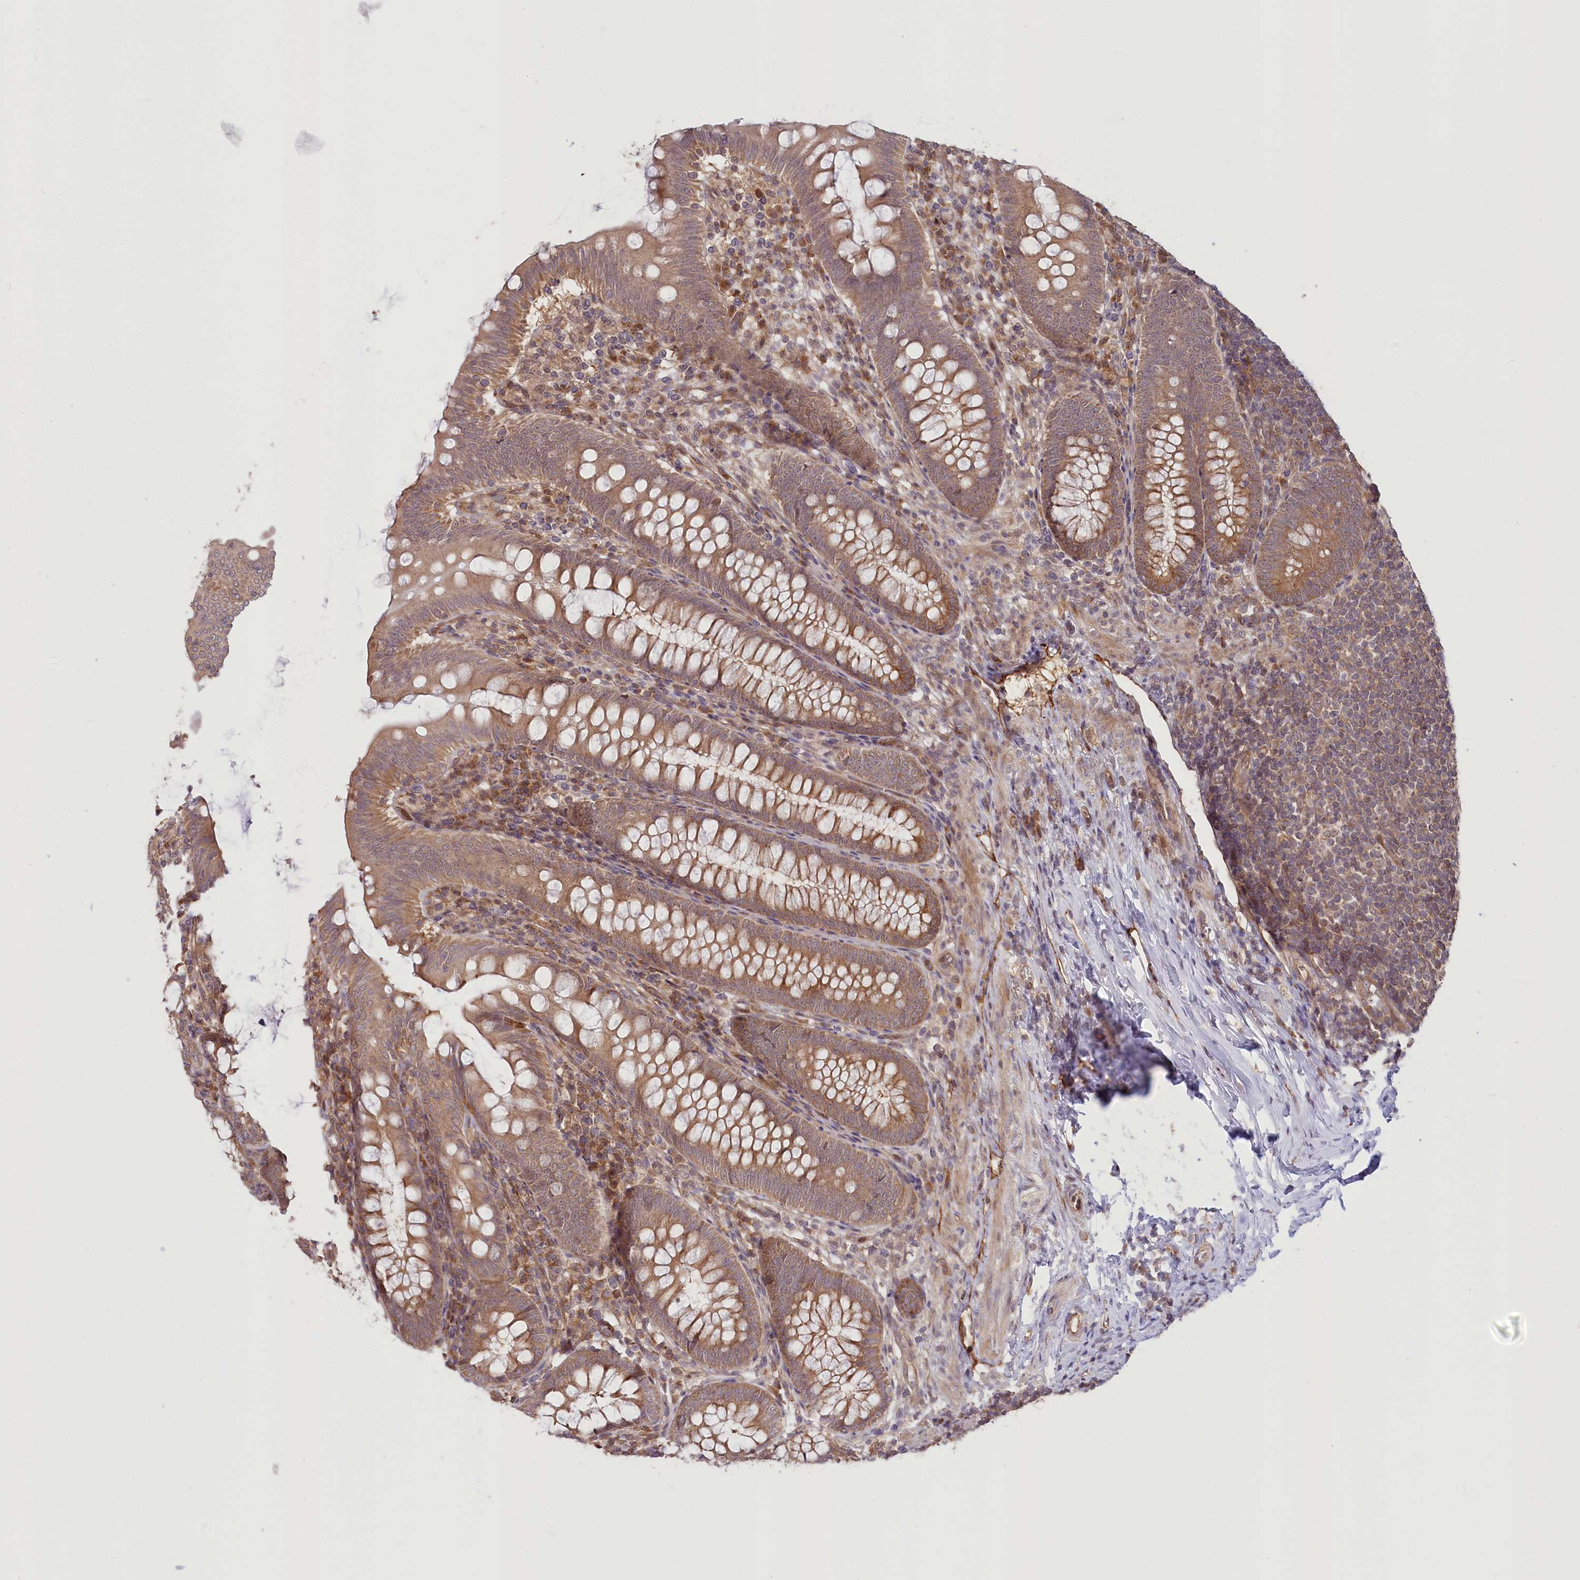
{"staining": {"intensity": "moderate", "quantity": ">75%", "location": "cytoplasmic/membranous"}, "tissue": "appendix", "cell_type": "Glandular cells", "image_type": "normal", "snomed": [{"axis": "morphology", "description": "Normal tissue, NOS"}, {"axis": "topography", "description": "Appendix"}], "caption": "This histopathology image shows IHC staining of benign human appendix, with medium moderate cytoplasmic/membranous positivity in about >75% of glandular cells.", "gene": "CEP70", "patient": {"sex": "male", "age": 14}}